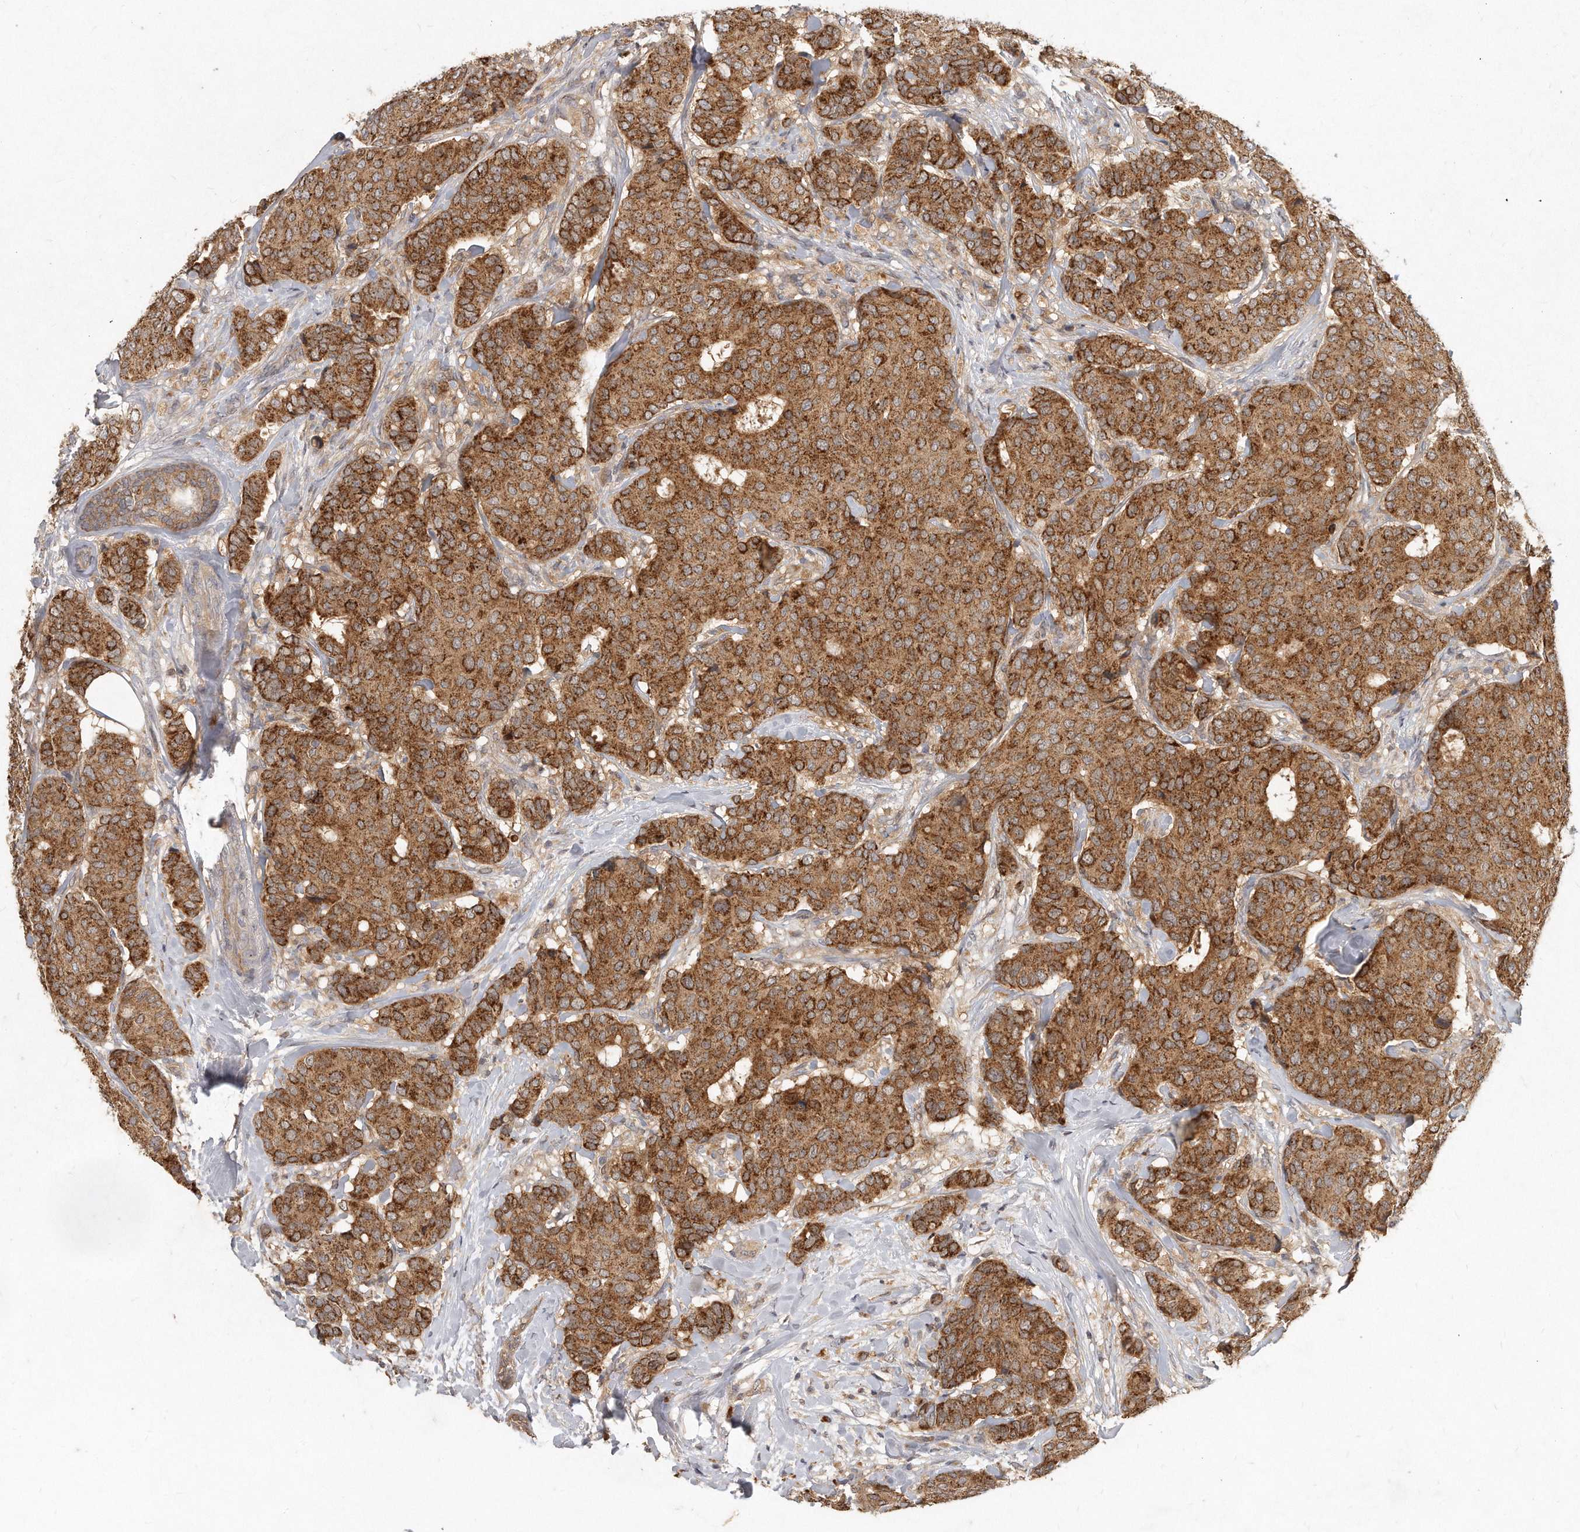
{"staining": {"intensity": "strong", "quantity": "25%-75%", "location": "cytoplasmic/membranous"}, "tissue": "breast cancer", "cell_type": "Tumor cells", "image_type": "cancer", "snomed": [{"axis": "morphology", "description": "Duct carcinoma"}, {"axis": "topography", "description": "Breast"}], "caption": "Brown immunohistochemical staining in human breast cancer demonstrates strong cytoplasmic/membranous staining in about 25%-75% of tumor cells.", "gene": "LGALS8", "patient": {"sex": "female", "age": 75}}